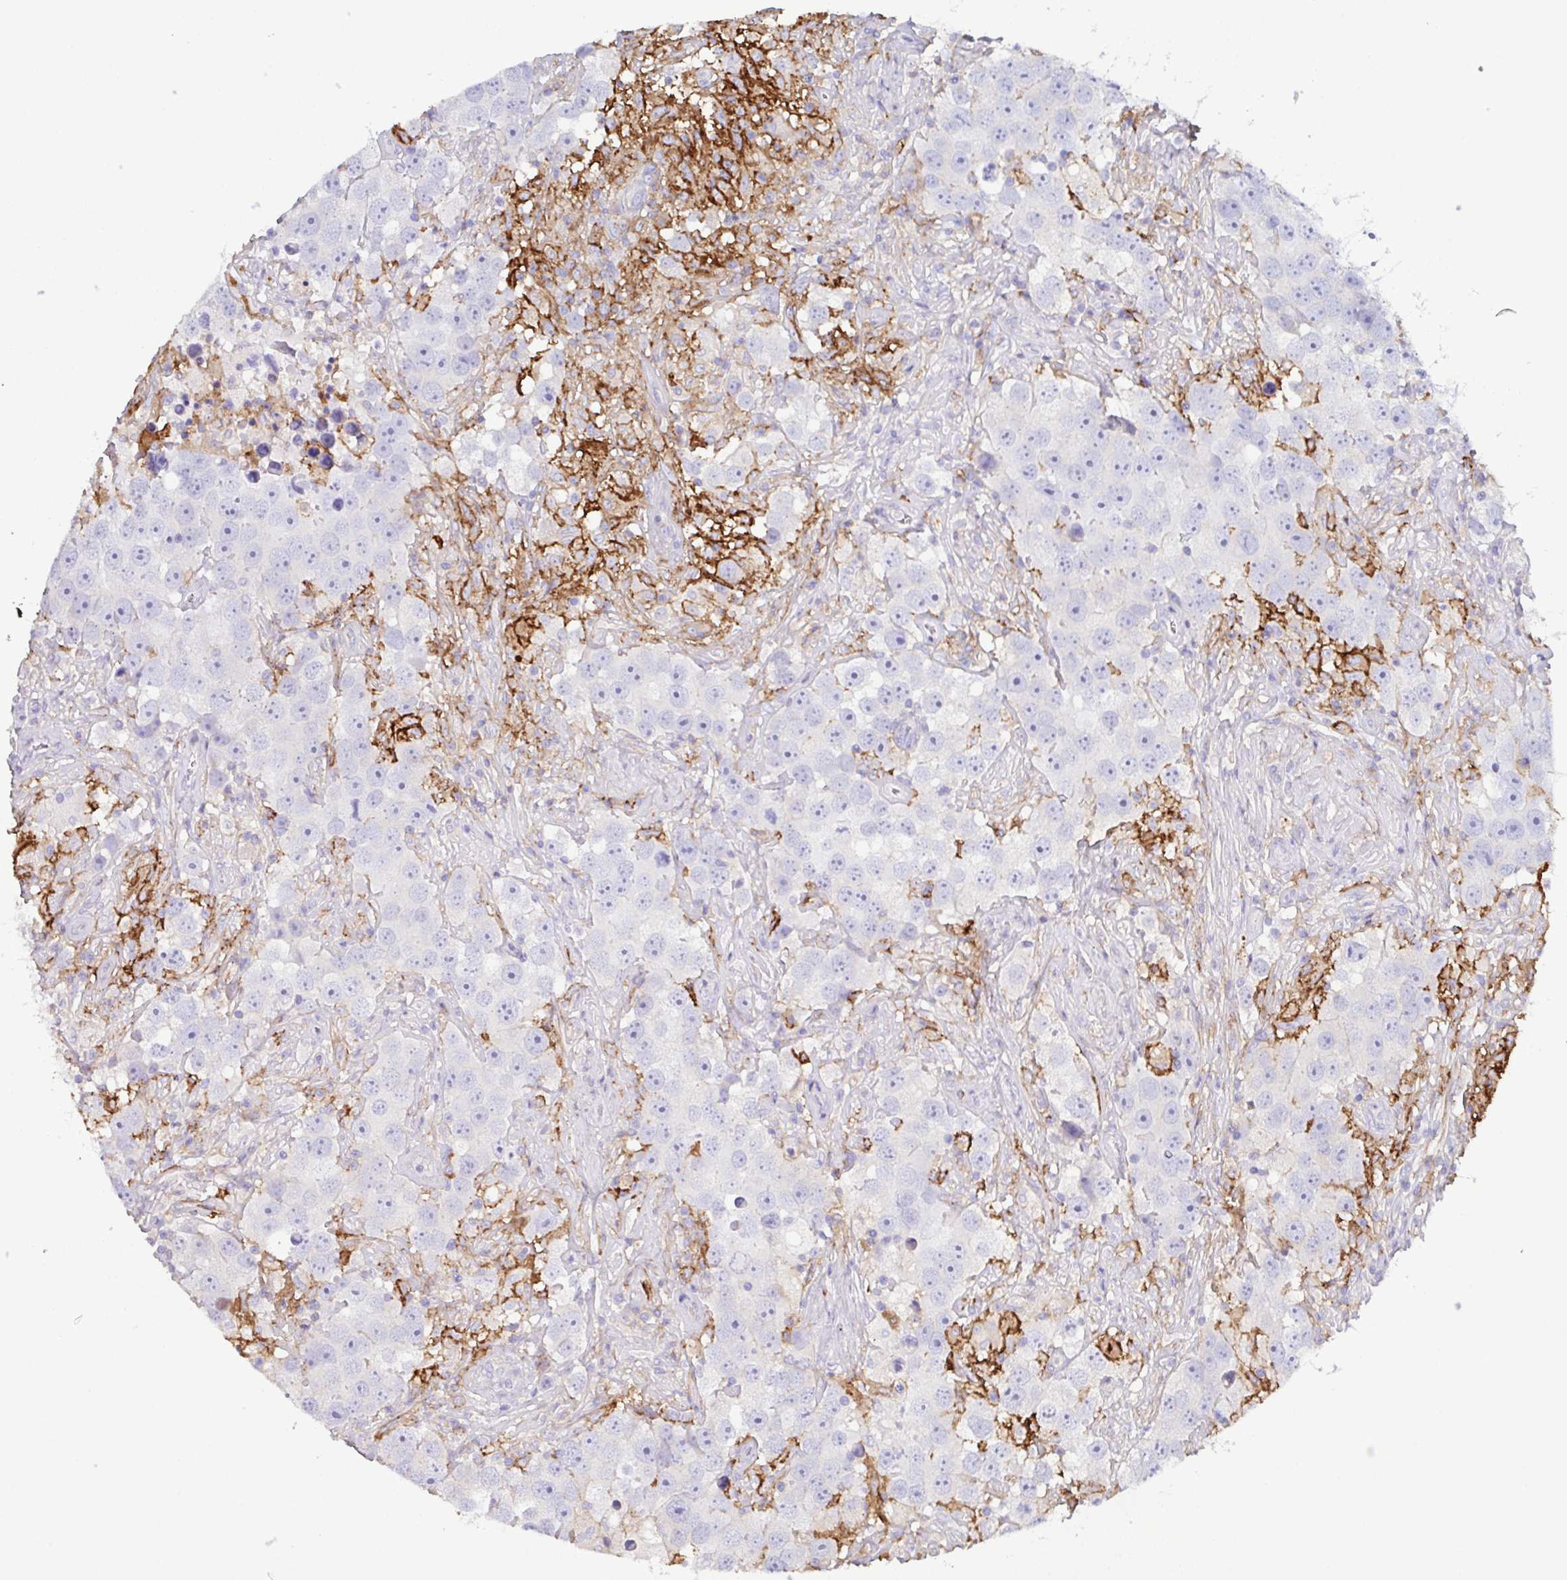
{"staining": {"intensity": "negative", "quantity": "none", "location": "none"}, "tissue": "testis cancer", "cell_type": "Tumor cells", "image_type": "cancer", "snomed": [{"axis": "morphology", "description": "Seminoma, NOS"}, {"axis": "topography", "description": "Testis"}], "caption": "Human seminoma (testis) stained for a protein using immunohistochemistry (IHC) demonstrates no positivity in tumor cells.", "gene": "MARCO", "patient": {"sex": "male", "age": 49}}